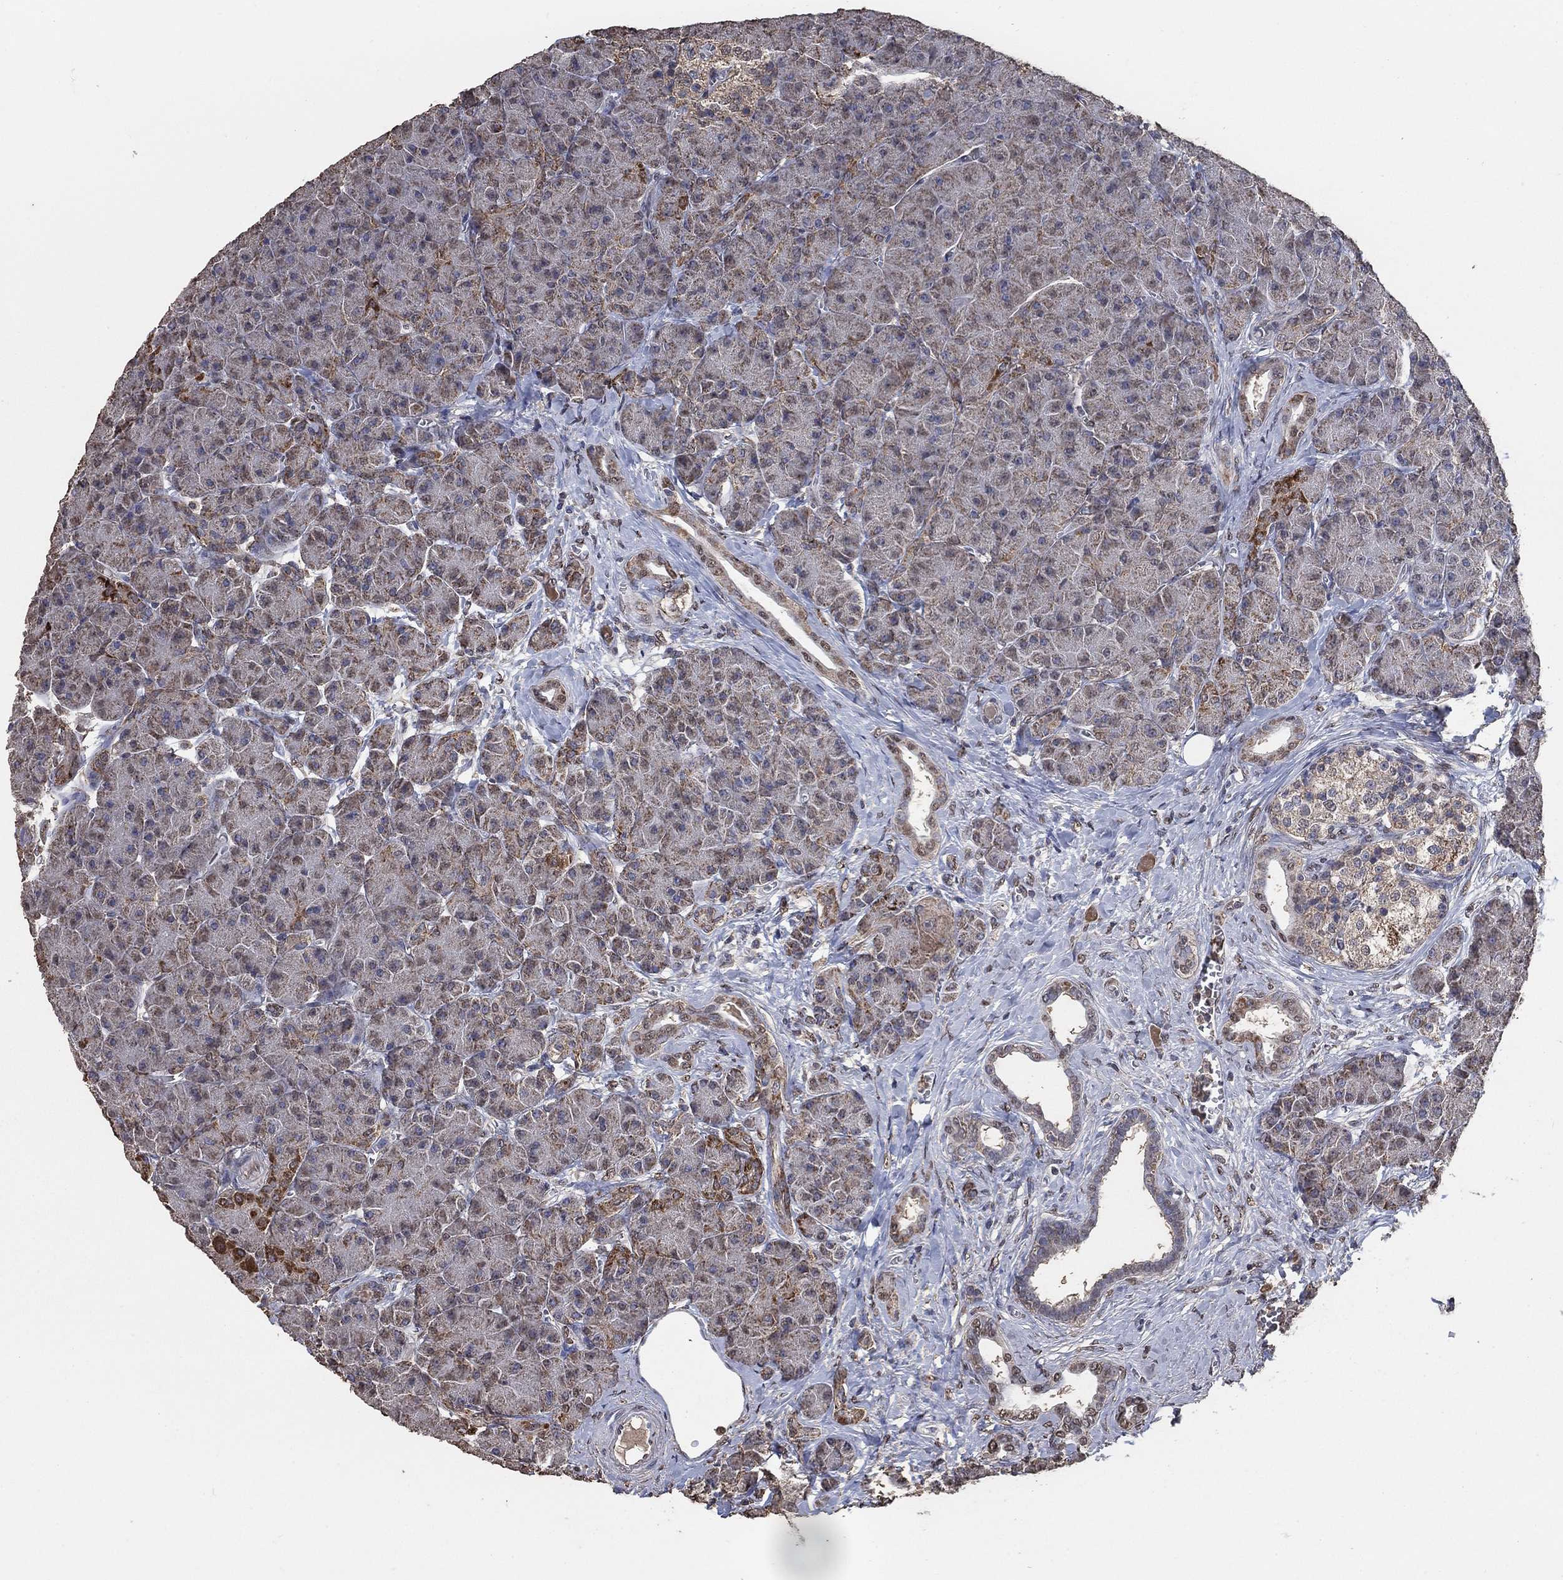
{"staining": {"intensity": "strong", "quantity": "<25%", "location": "cytoplasmic/membranous"}, "tissue": "pancreas", "cell_type": "Exocrine glandular cells", "image_type": "normal", "snomed": [{"axis": "morphology", "description": "Normal tissue, NOS"}, {"axis": "topography", "description": "Pancreas"}], "caption": "Pancreas stained for a protein shows strong cytoplasmic/membranous positivity in exocrine glandular cells. (DAB IHC, brown staining for protein, blue staining for nuclei).", "gene": "MRPS24", "patient": {"sex": "male", "age": 61}}